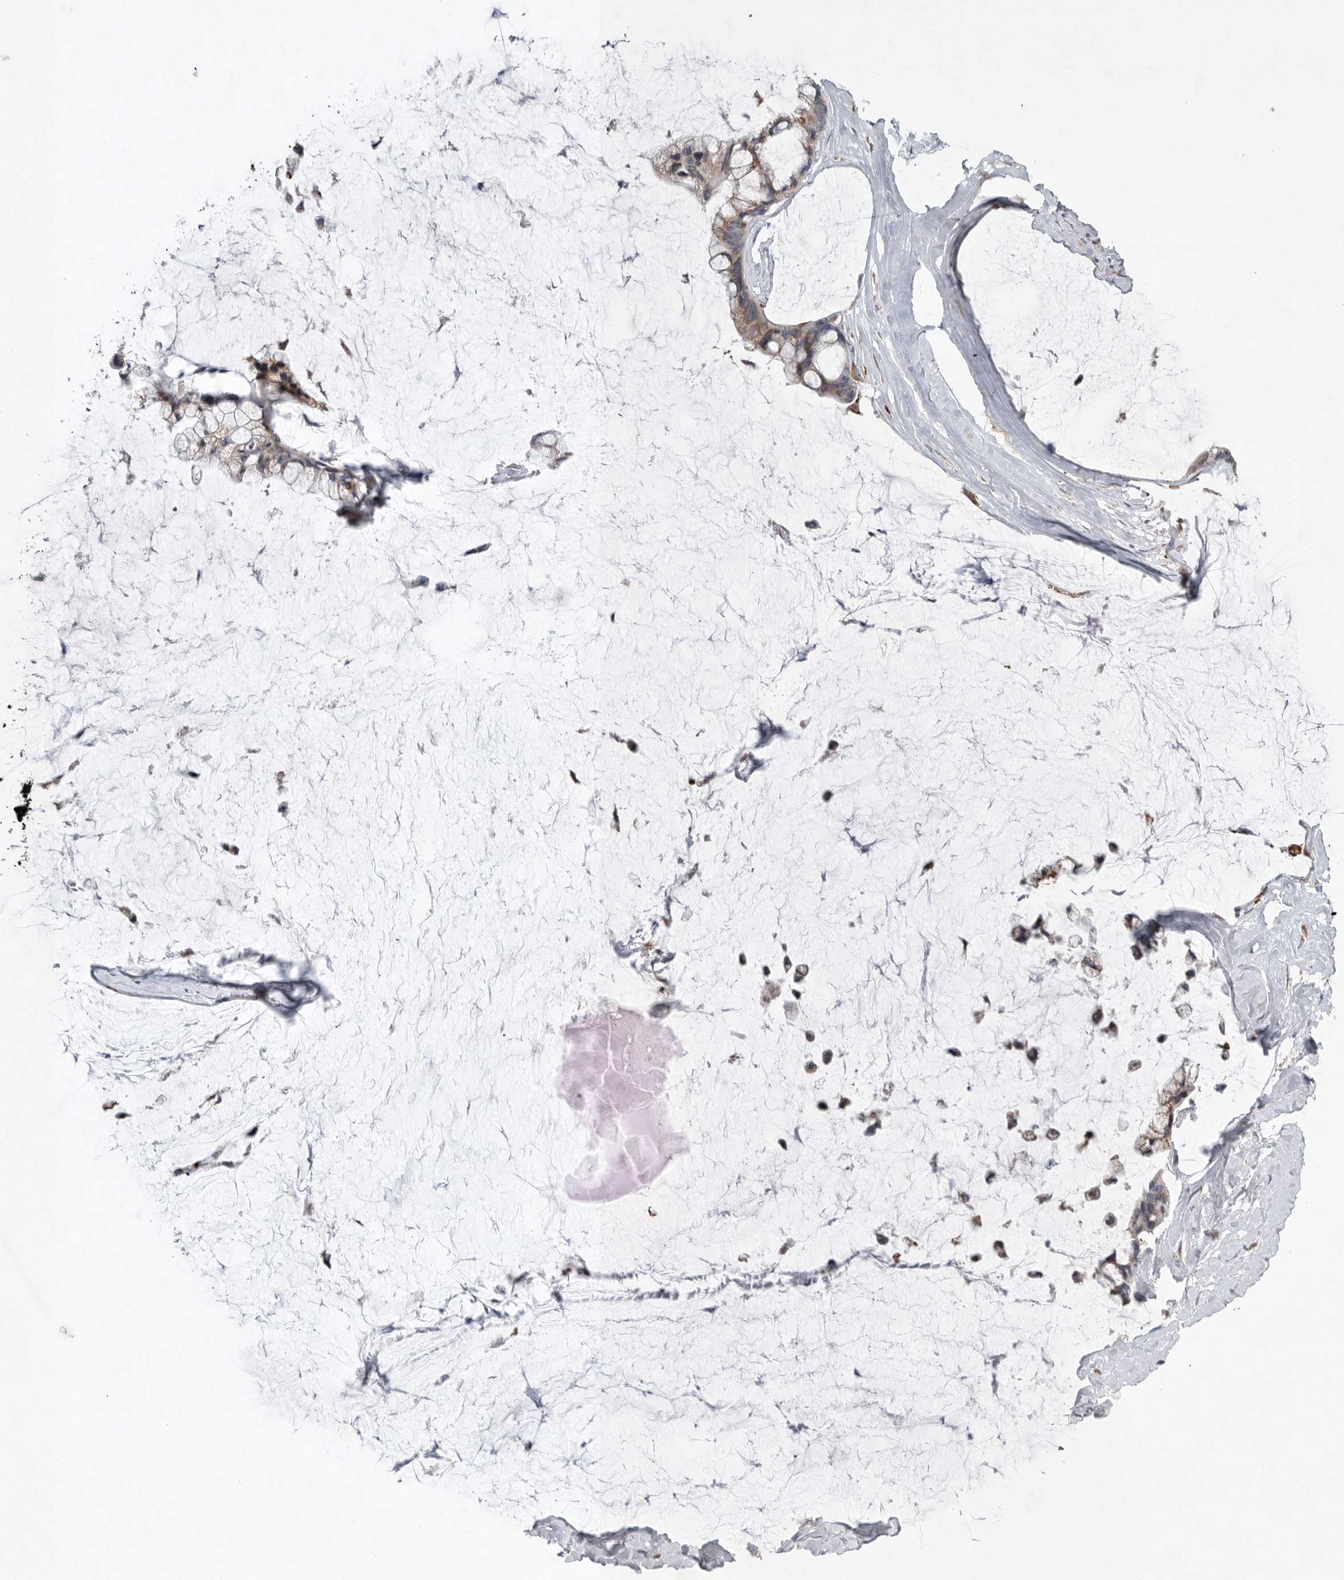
{"staining": {"intensity": "moderate", "quantity": ">75%", "location": "cytoplasmic/membranous"}, "tissue": "ovarian cancer", "cell_type": "Tumor cells", "image_type": "cancer", "snomed": [{"axis": "morphology", "description": "Cystadenocarcinoma, mucinous, NOS"}, {"axis": "topography", "description": "Ovary"}], "caption": "DAB immunohistochemical staining of human ovarian mucinous cystadenocarcinoma shows moderate cytoplasmic/membranous protein expression in about >75% of tumor cells.", "gene": "GANAB", "patient": {"sex": "female", "age": 39}}